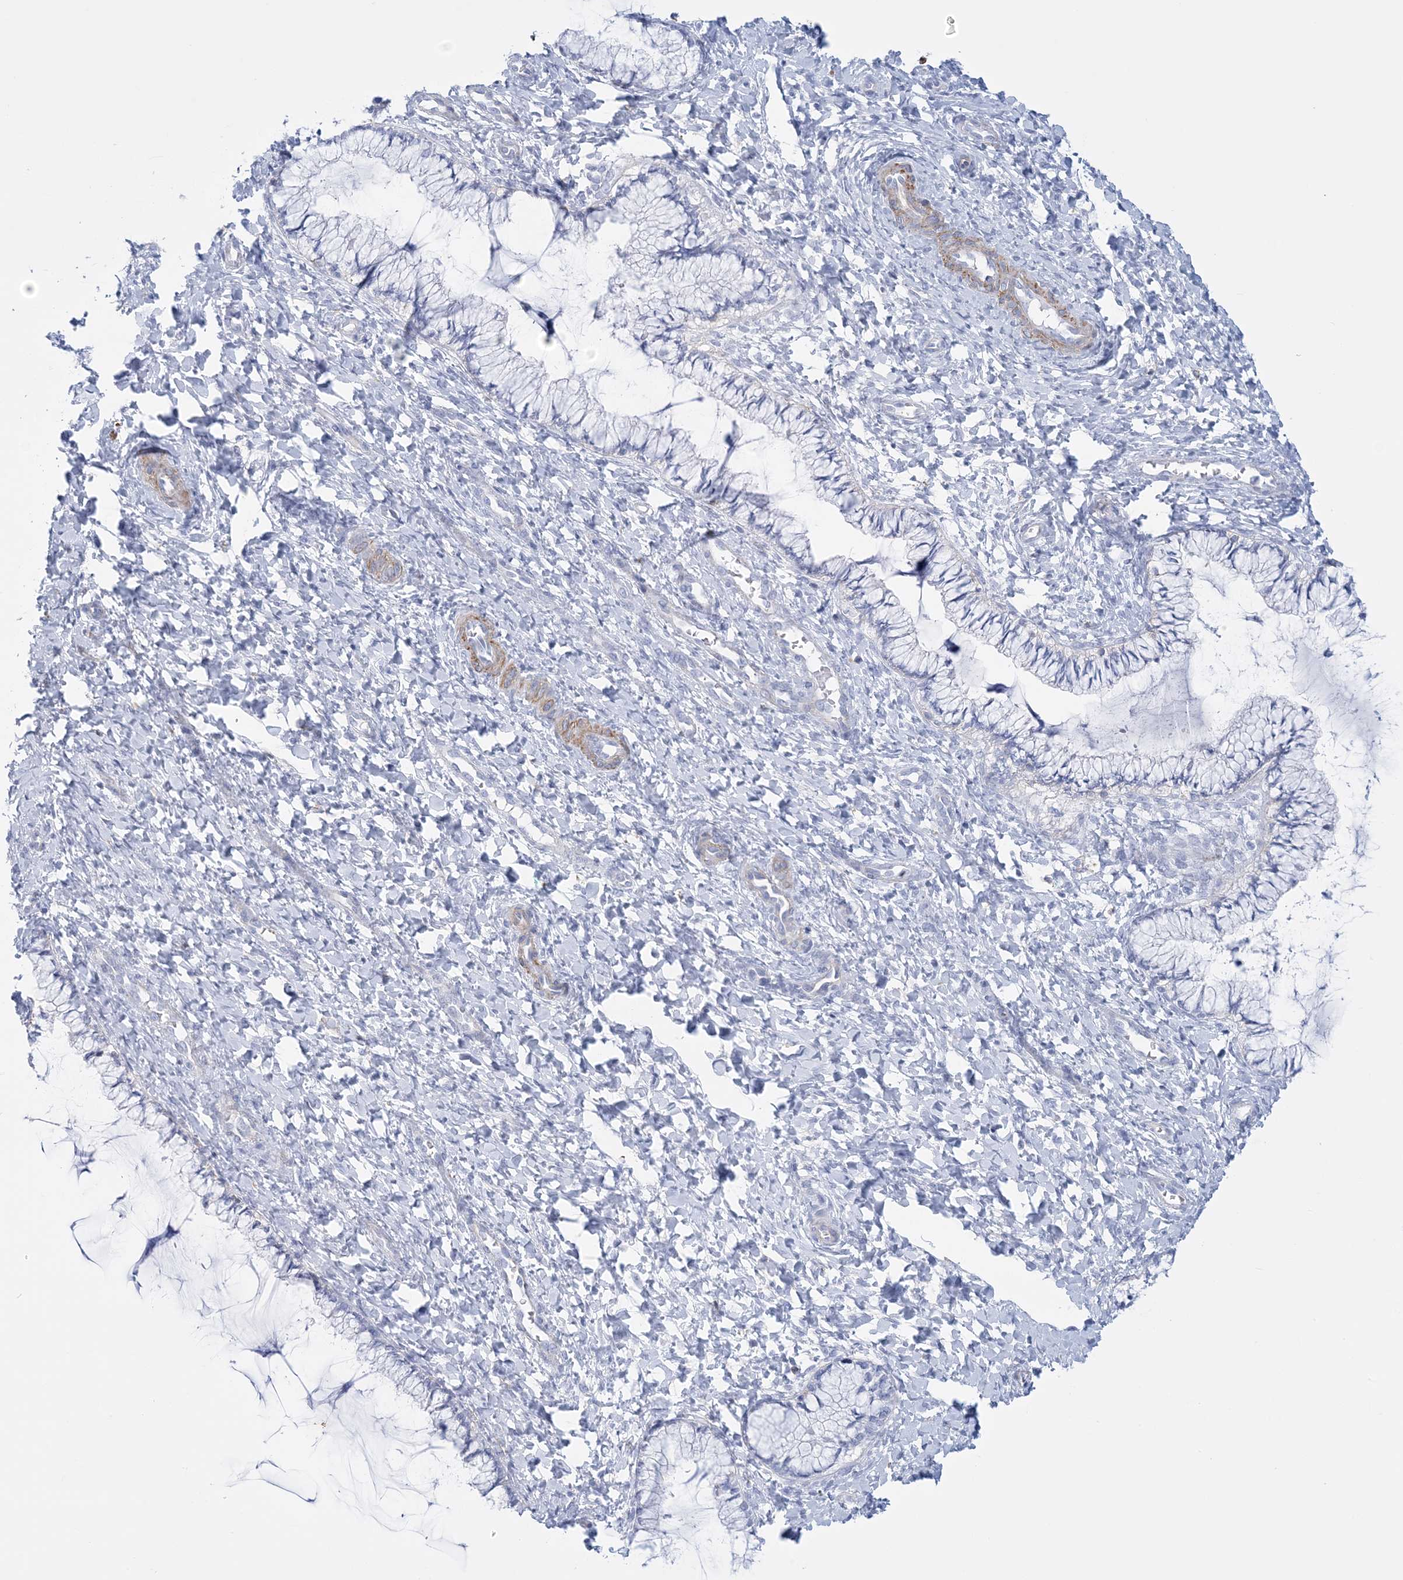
{"staining": {"intensity": "negative", "quantity": "none", "location": "none"}, "tissue": "cervix", "cell_type": "Glandular cells", "image_type": "normal", "snomed": [{"axis": "morphology", "description": "Normal tissue, NOS"}, {"axis": "morphology", "description": "Adenocarcinoma, NOS"}, {"axis": "topography", "description": "Cervix"}], "caption": "An immunohistochemistry micrograph of normal cervix is shown. There is no staining in glandular cells of cervix.", "gene": "C11orf21", "patient": {"sex": "female", "age": 29}}